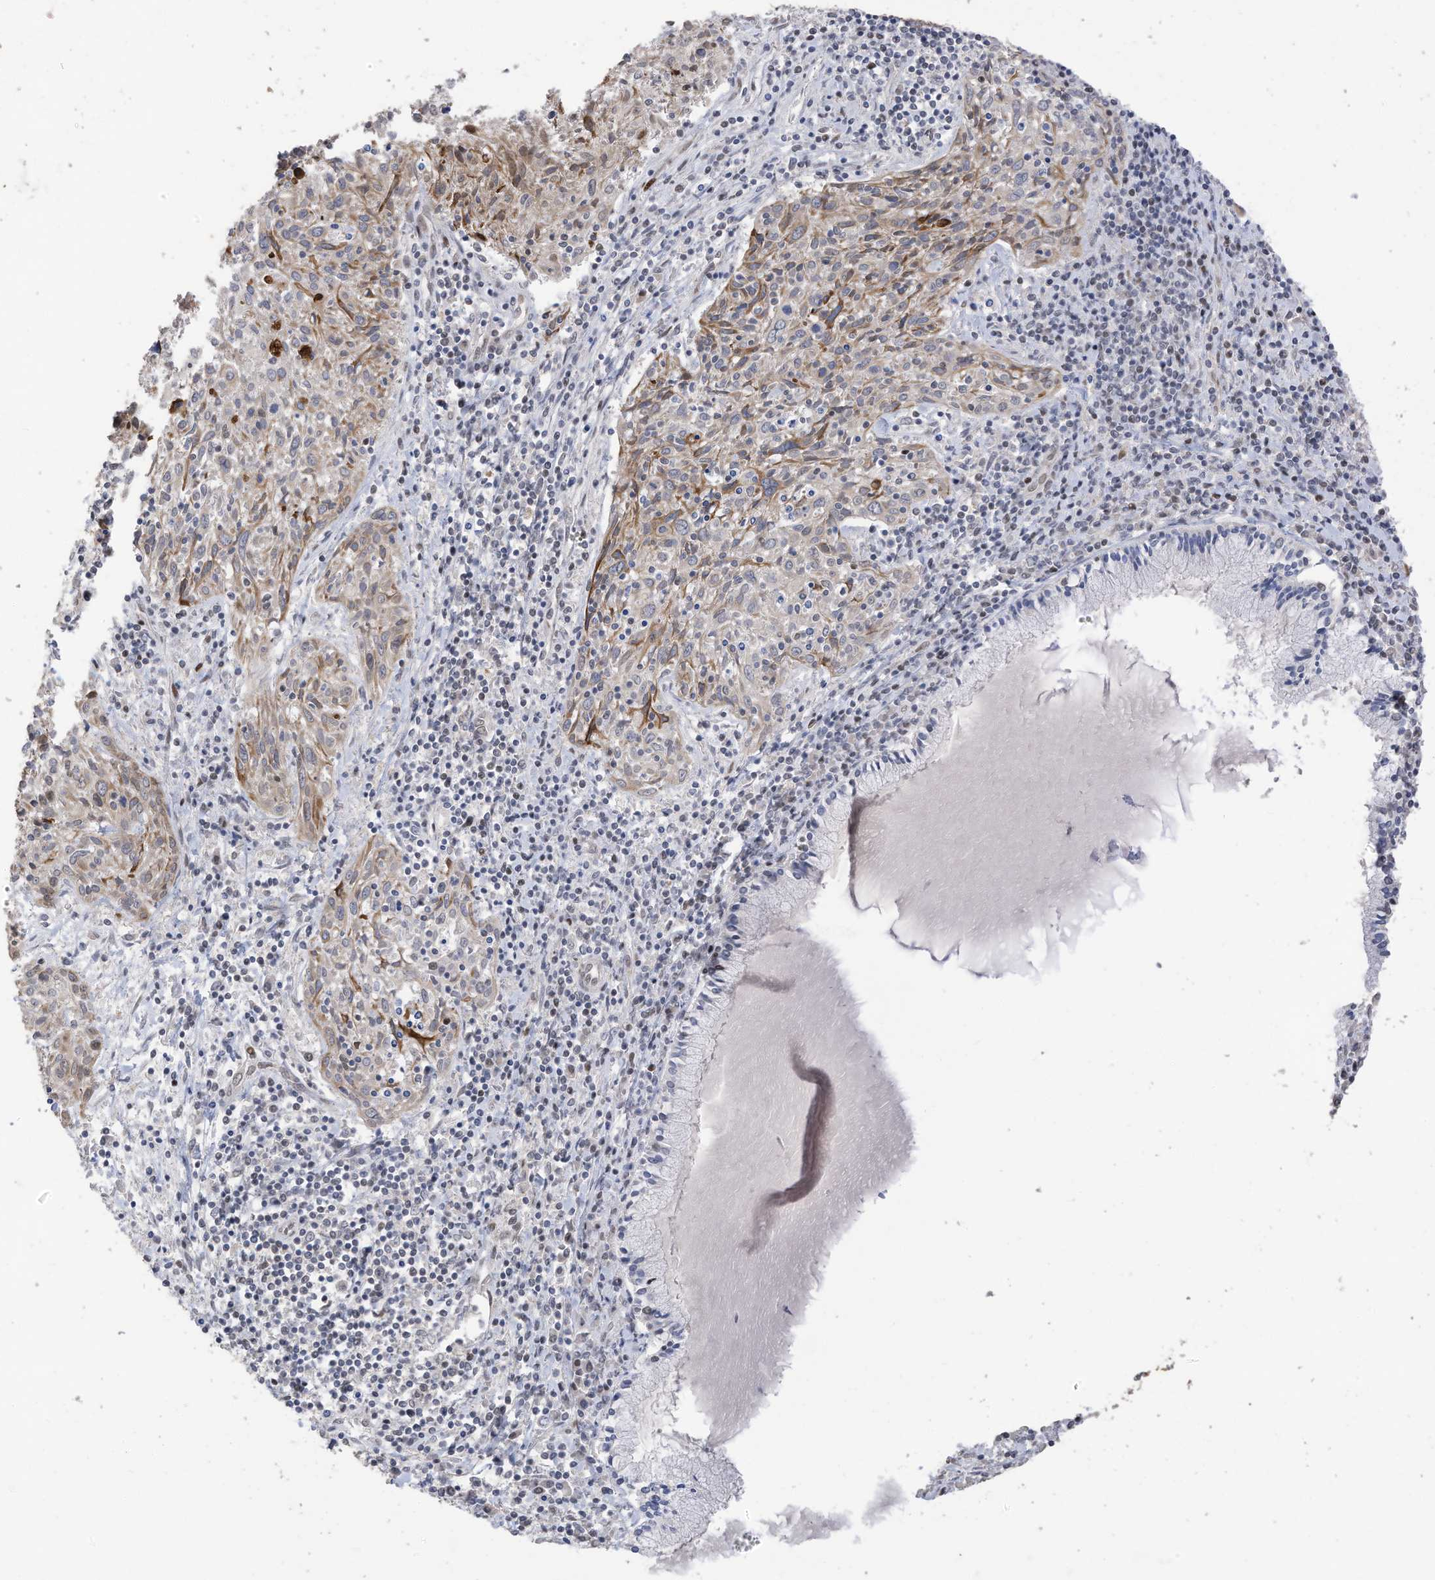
{"staining": {"intensity": "weak", "quantity": "25%-75%", "location": "cytoplasmic/membranous"}, "tissue": "cervical cancer", "cell_type": "Tumor cells", "image_type": "cancer", "snomed": [{"axis": "morphology", "description": "Squamous cell carcinoma, NOS"}, {"axis": "topography", "description": "Cervix"}], "caption": "Immunohistochemical staining of human cervical squamous cell carcinoma shows low levels of weak cytoplasmic/membranous expression in about 25%-75% of tumor cells.", "gene": "RABL3", "patient": {"sex": "female", "age": 51}}